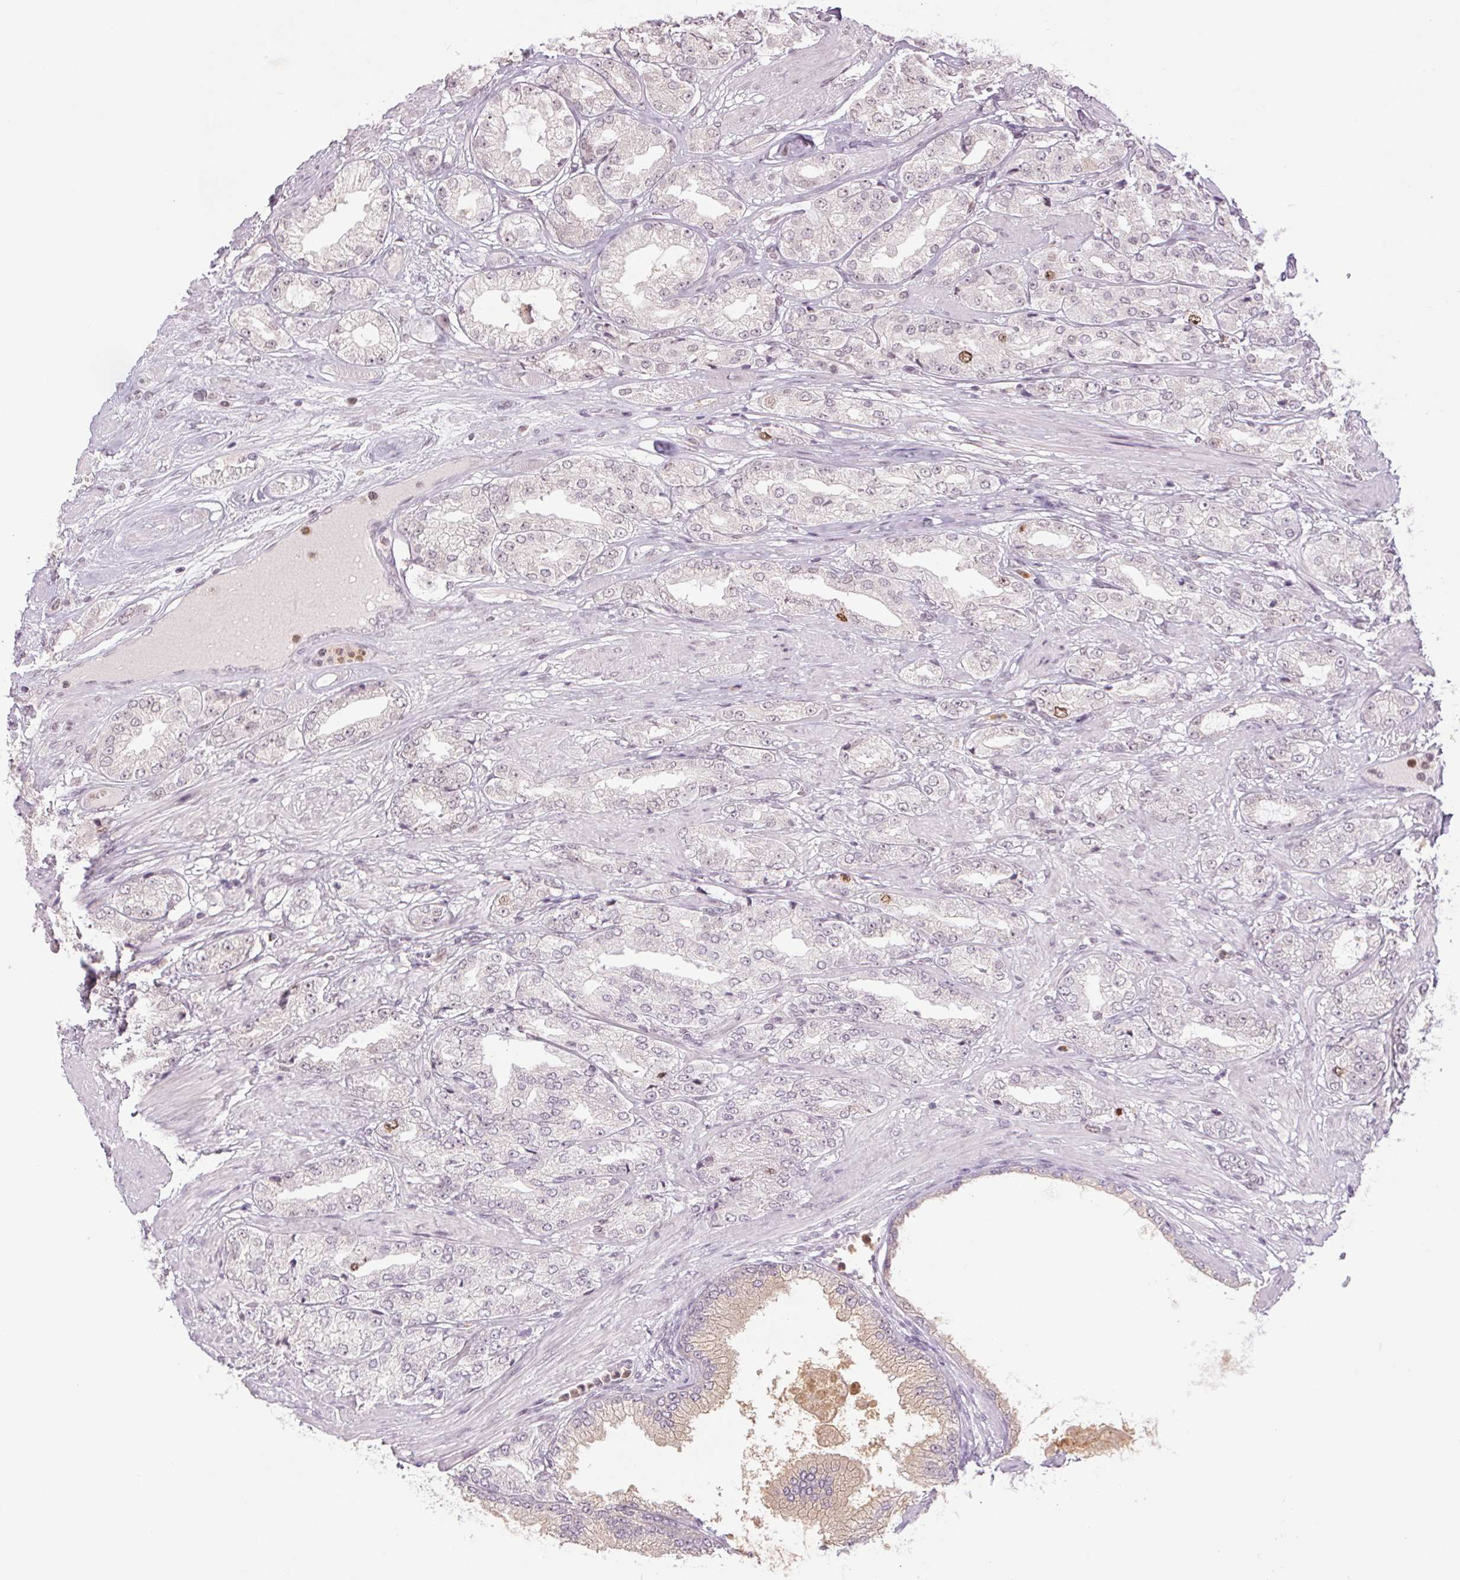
{"staining": {"intensity": "negative", "quantity": "none", "location": "none"}, "tissue": "prostate cancer", "cell_type": "Tumor cells", "image_type": "cancer", "snomed": [{"axis": "morphology", "description": "Adenocarcinoma, High grade"}, {"axis": "topography", "description": "Prostate"}], "caption": "The histopathology image reveals no significant expression in tumor cells of high-grade adenocarcinoma (prostate). (DAB immunohistochemistry visualized using brightfield microscopy, high magnification).", "gene": "SMIM6", "patient": {"sex": "male", "age": 68}}